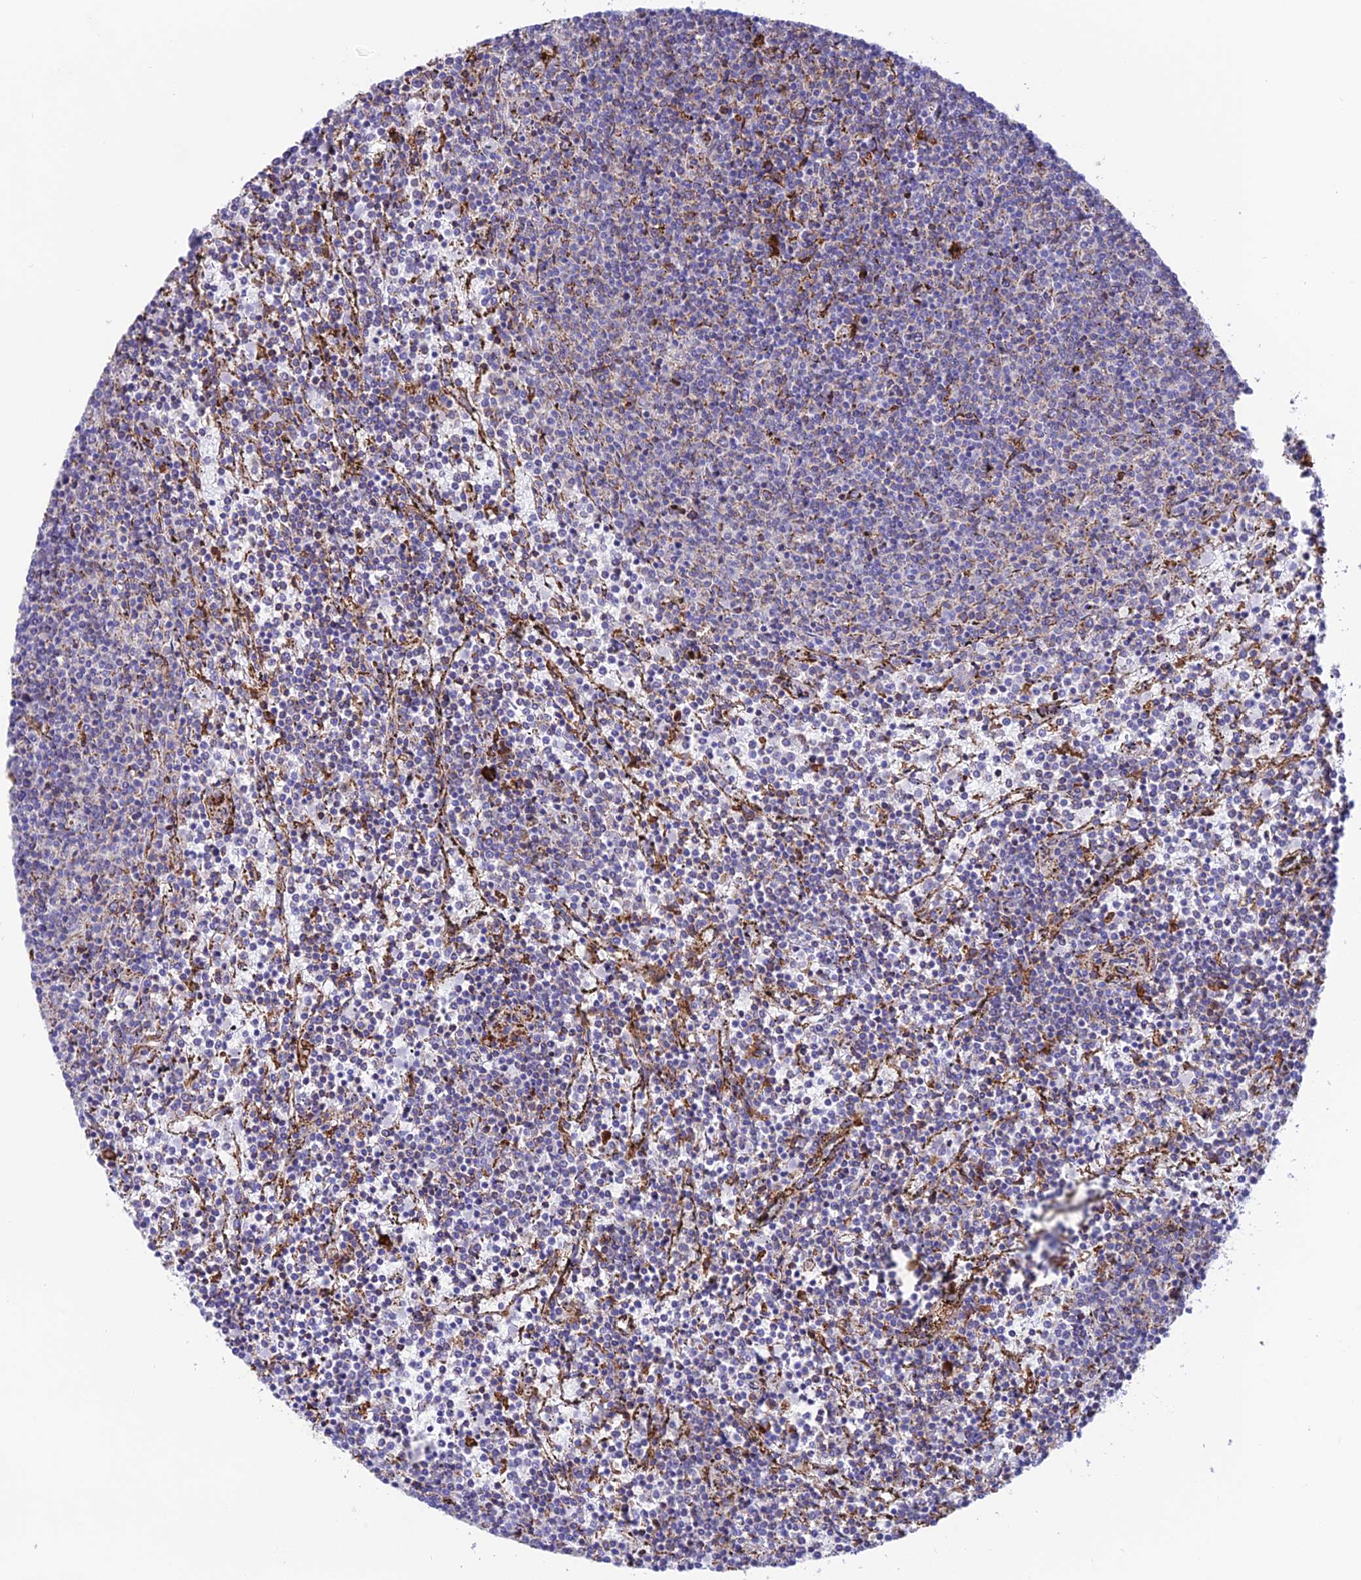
{"staining": {"intensity": "negative", "quantity": "none", "location": "none"}, "tissue": "lymphoma", "cell_type": "Tumor cells", "image_type": "cancer", "snomed": [{"axis": "morphology", "description": "Malignant lymphoma, non-Hodgkin's type, Low grade"}, {"axis": "topography", "description": "Spleen"}], "caption": "This is an immunohistochemistry (IHC) histopathology image of lymphoma. There is no staining in tumor cells.", "gene": "TUBGCP6", "patient": {"sex": "female", "age": 50}}